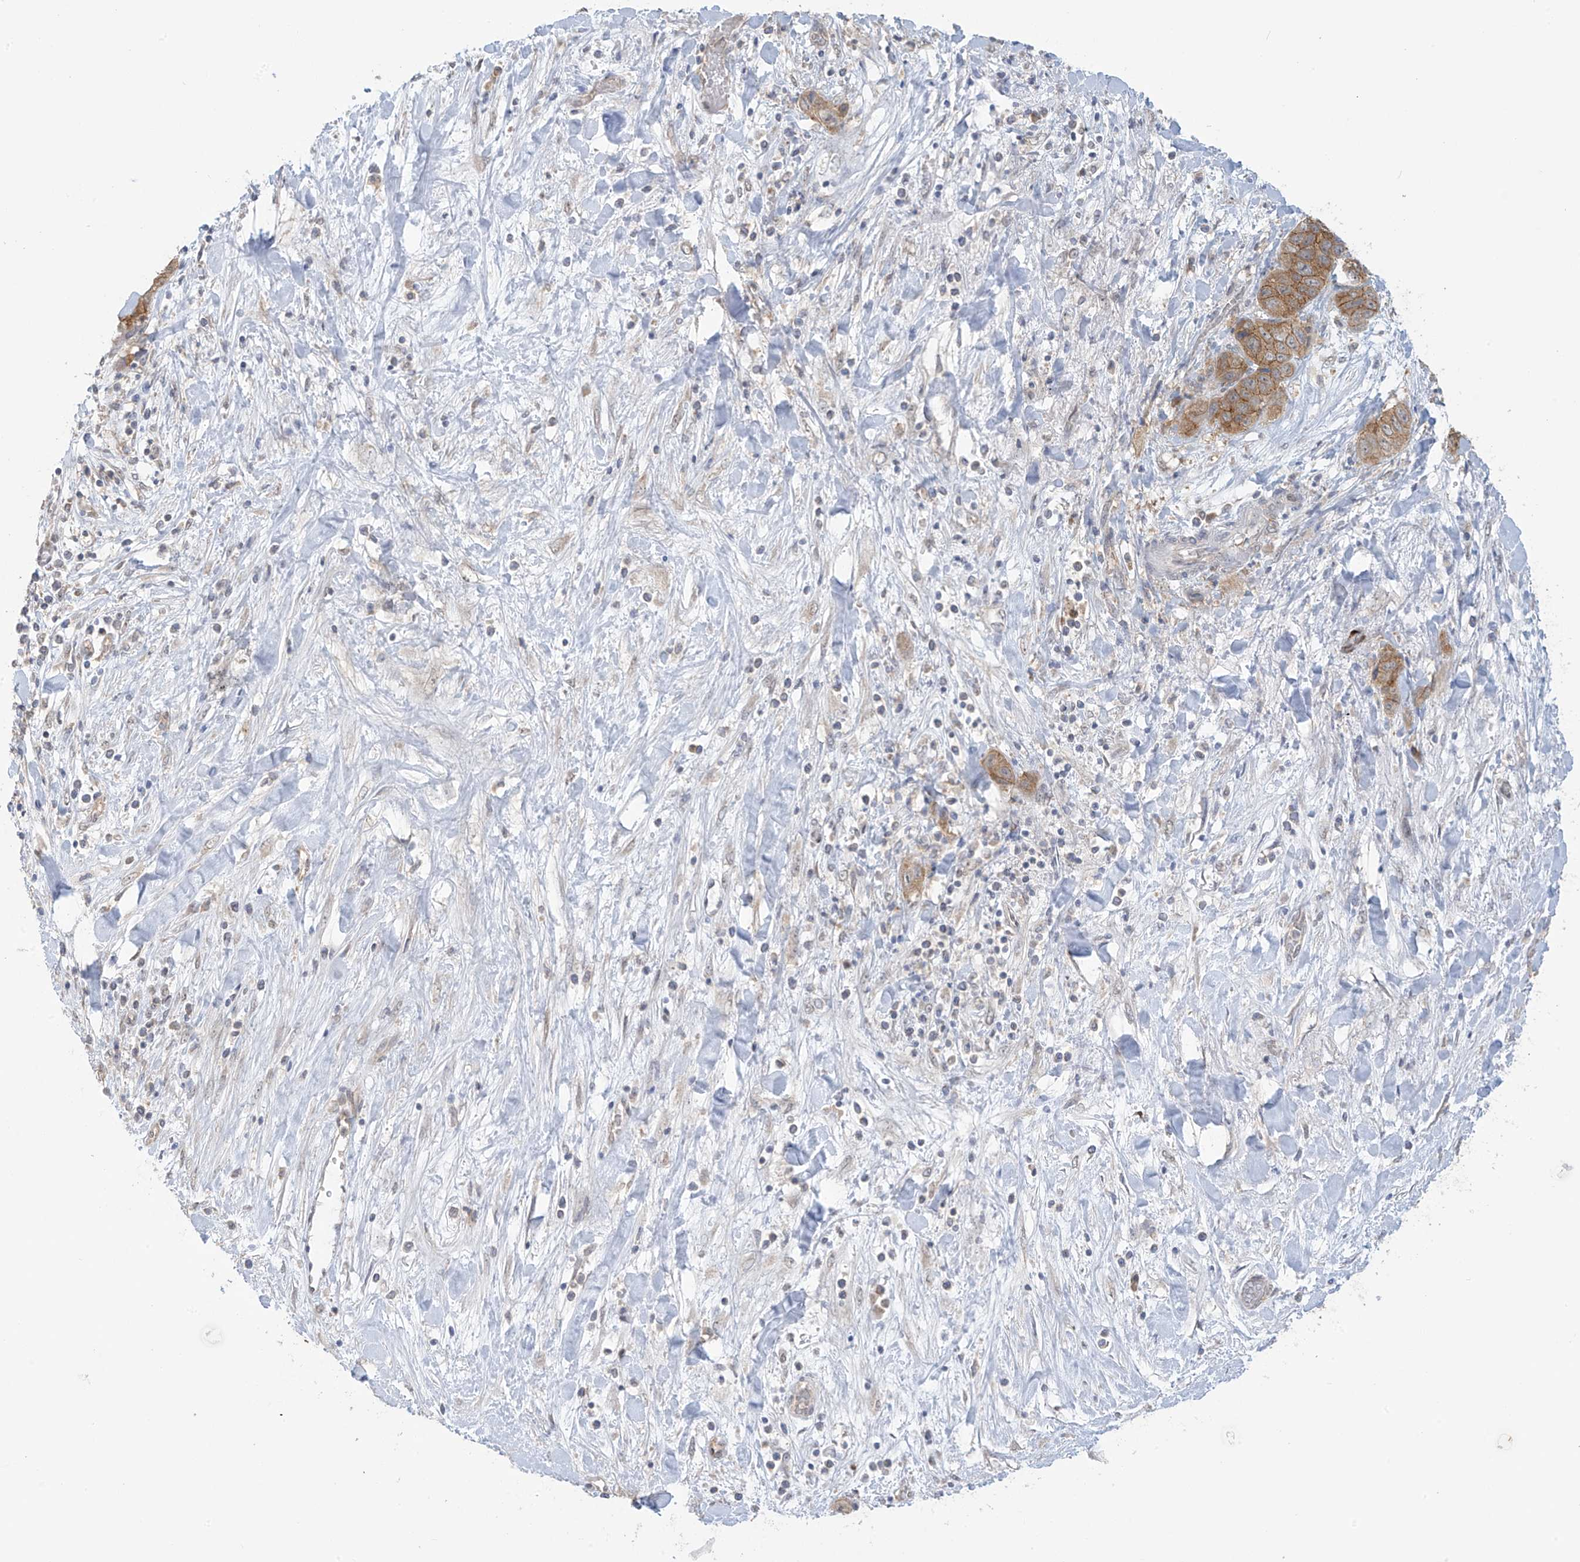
{"staining": {"intensity": "strong", "quantity": ">75%", "location": "cytoplasmic/membranous"}, "tissue": "liver cancer", "cell_type": "Tumor cells", "image_type": "cancer", "snomed": [{"axis": "morphology", "description": "Cholangiocarcinoma"}, {"axis": "topography", "description": "Liver"}], "caption": "IHC (DAB) staining of human cholangiocarcinoma (liver) reveals strong cytoplasmic/membranous protein positivity in approximately >75% of tumor cells. Nuclei are stained in blue.", "gene": "KIAA1522", "patient": {"sex": "female", "age": 52}}